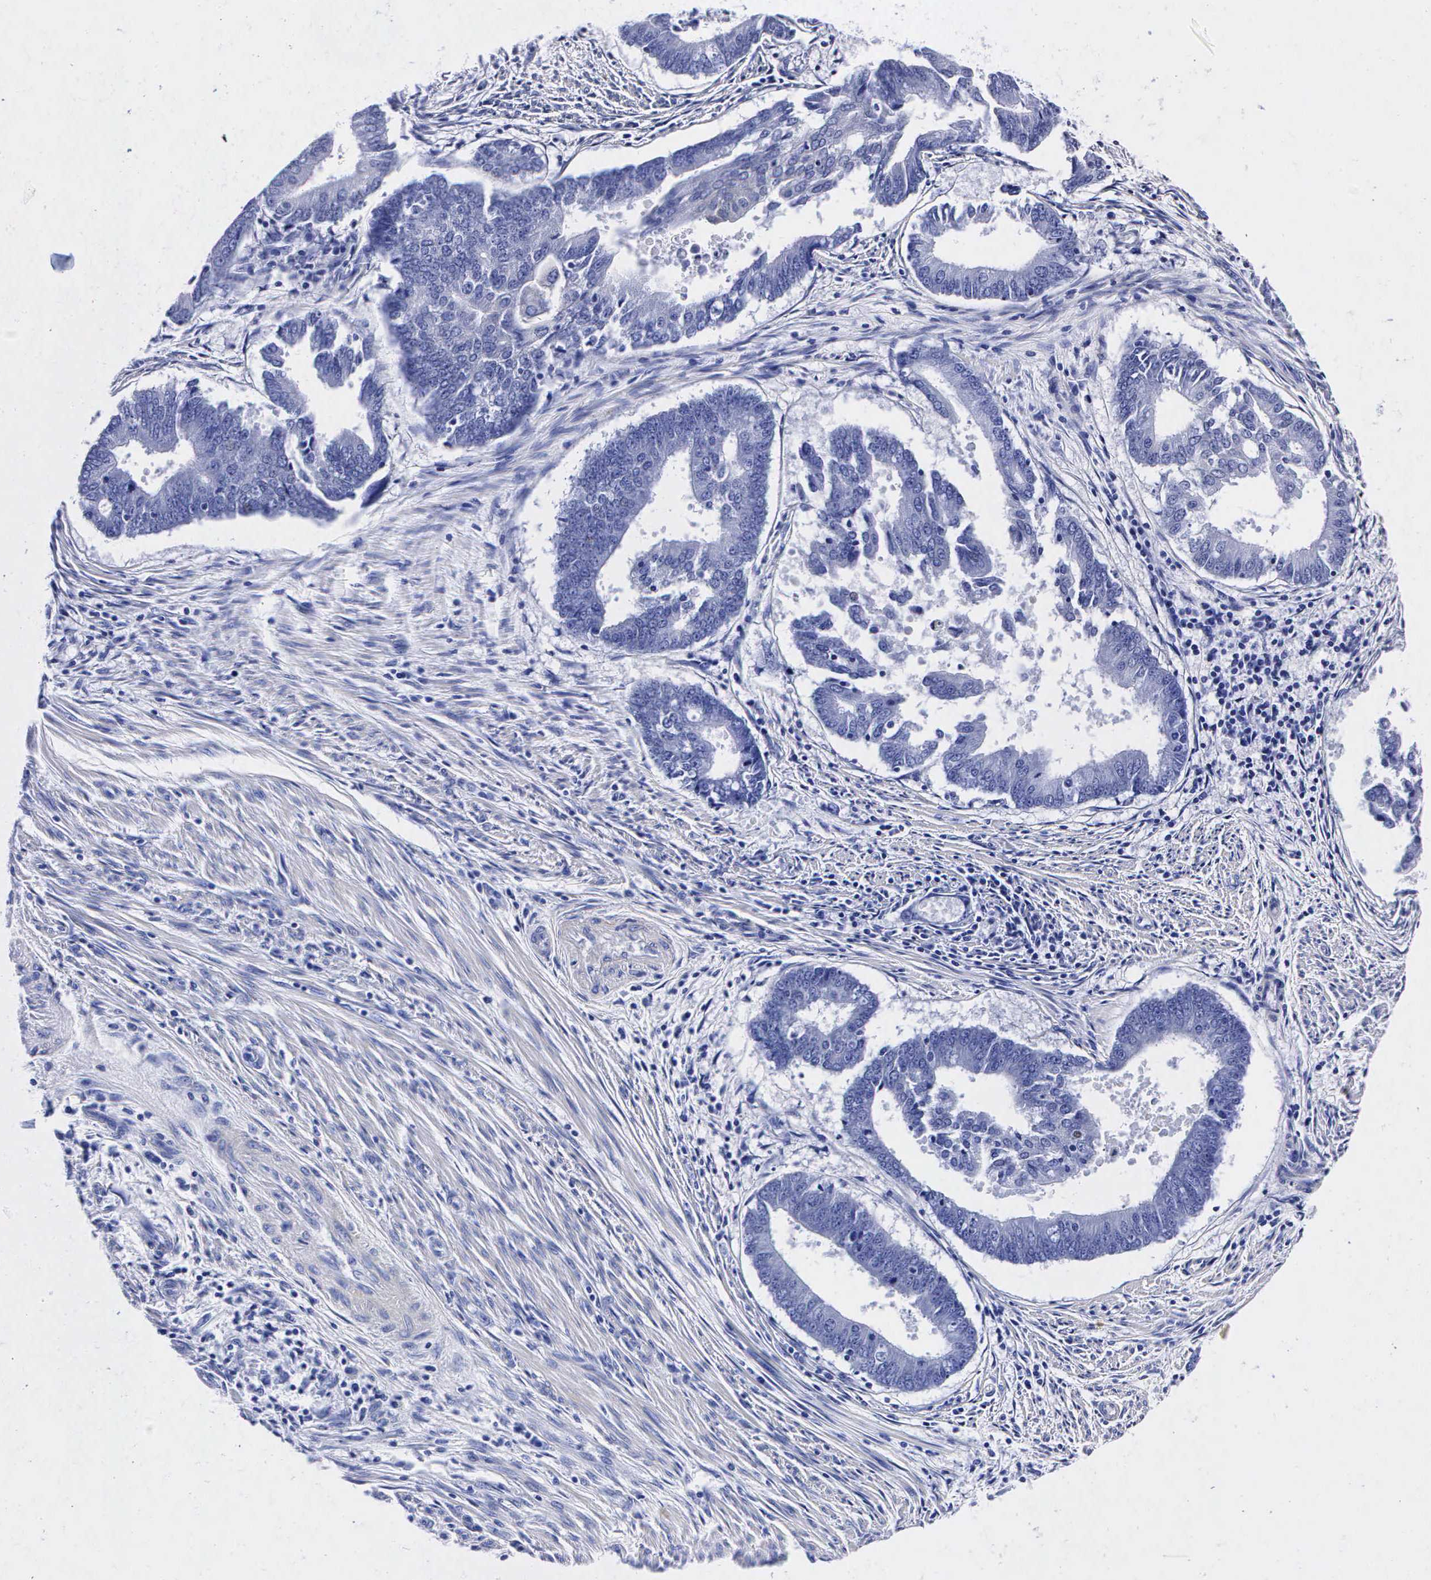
{"staining": {"intensity": "negative", "quantity": "none", "location": "none"}, "tissue": "endometrial cancer", "cell_type": "Tumor cells", "image_type": "cancer", "snomed": [{"axis": "morphology", "description": "Adenocarcinoma, NOS"}, {"axis": "topography", "description": "Endometrium"}], "caption": "High magnification brightfield microscopy of adenocarcinoma (endometrial) stained with DAB (3,3'-diaminobenzidine) (brown) and counterstained with hematoxylin (blue): tumor cells show no significant staining.", "gene": "ENO2", "patient": {"sex": "female", "age": 63}}